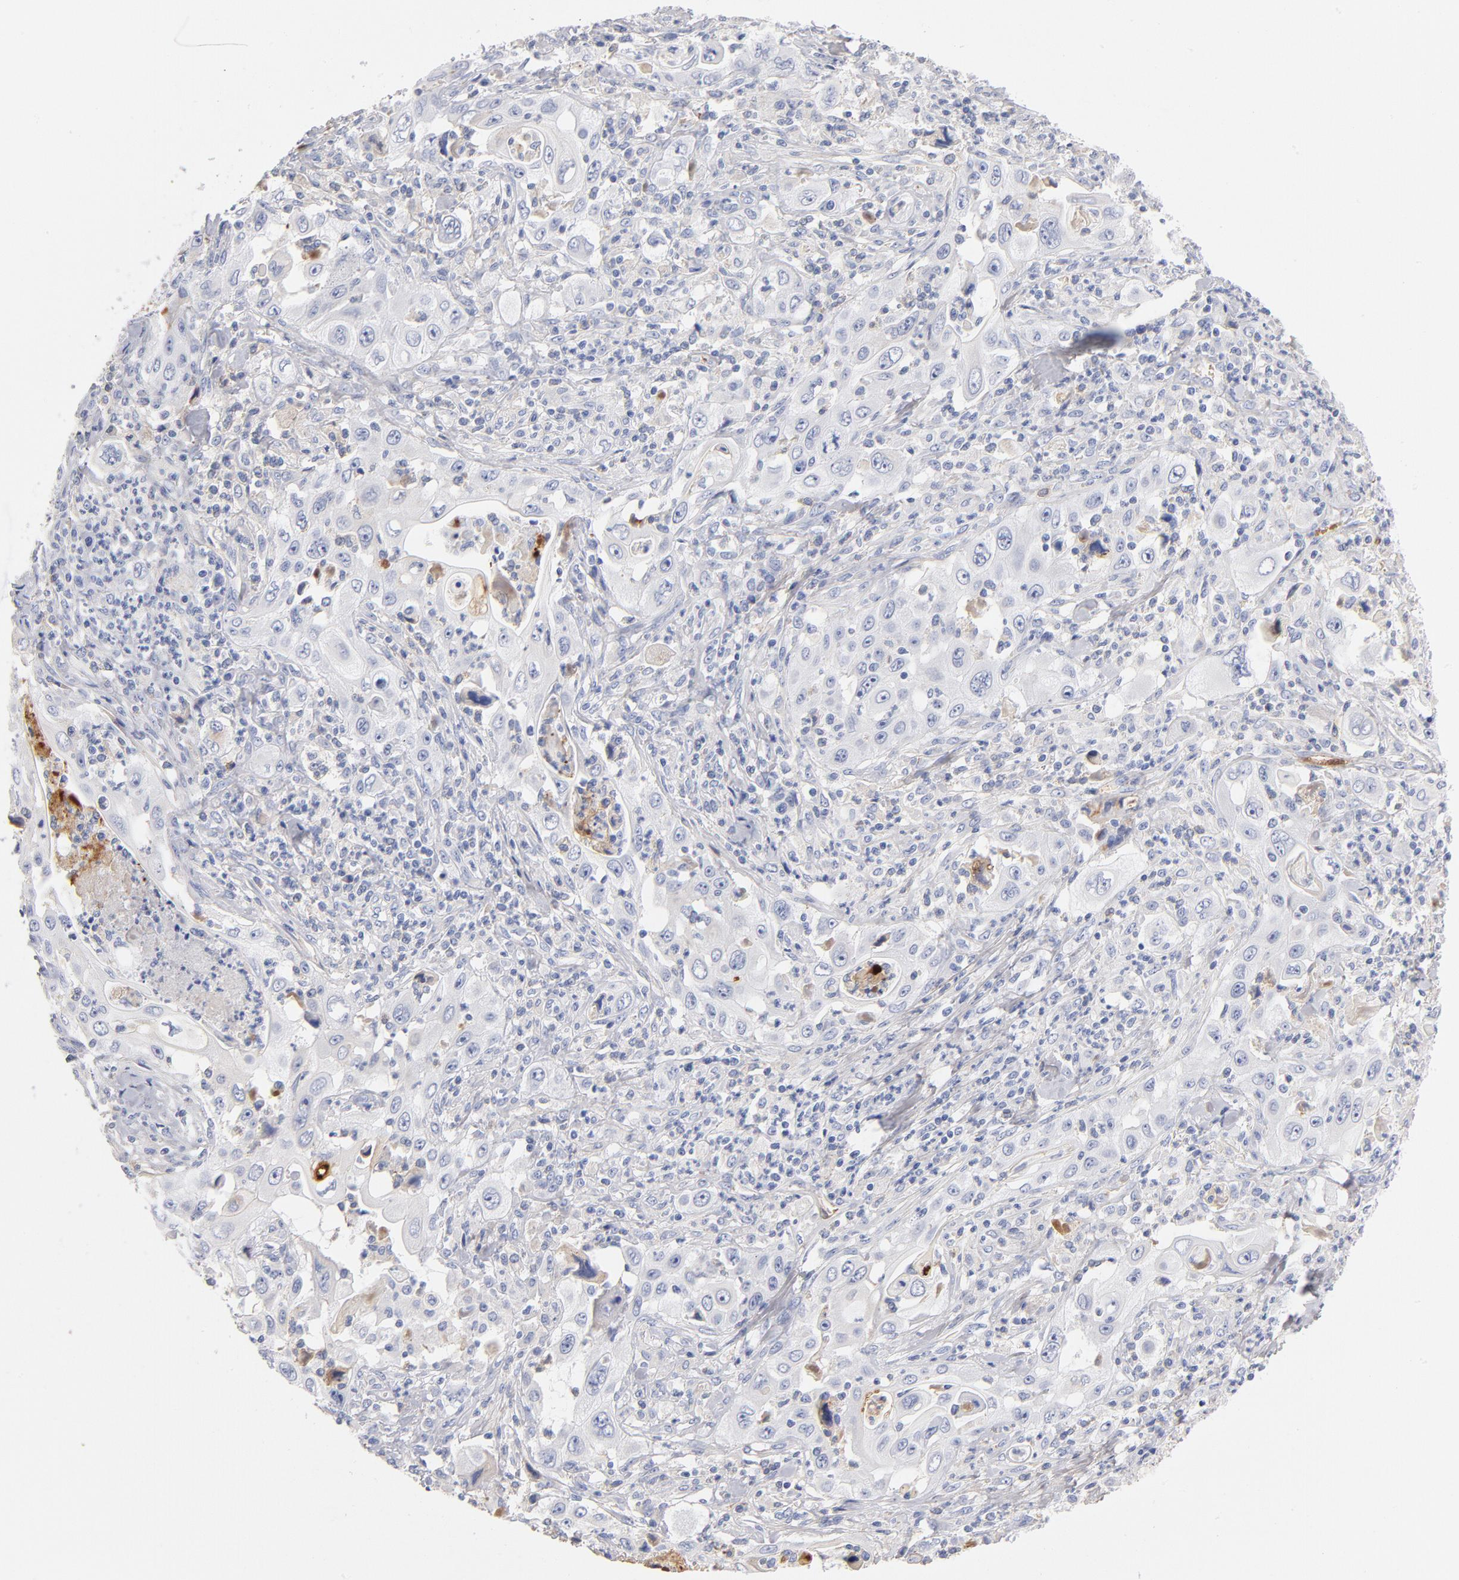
{"staining": {"intensity": "negative", "quantity": "none", "location": "none"}, "tissue": "pancreatic cancer", "cell_type": "Tumor cells", "image_type": "cancer", "snomed": [{"axis": "morphology", "description": "Adenocarcinoma, NOS"}, {"axis": "topography", "description": "Pancreas"}], "caption": "Immunohistochemical staining of human pancreatic cancer displays no significant expression in tumor cells. (Brightfield microscopy of DAB (3,3'-diaminobenzidine) IHC at high magnification).", "gene": "C3", "patient": {"sex": "male", "age": 70}}